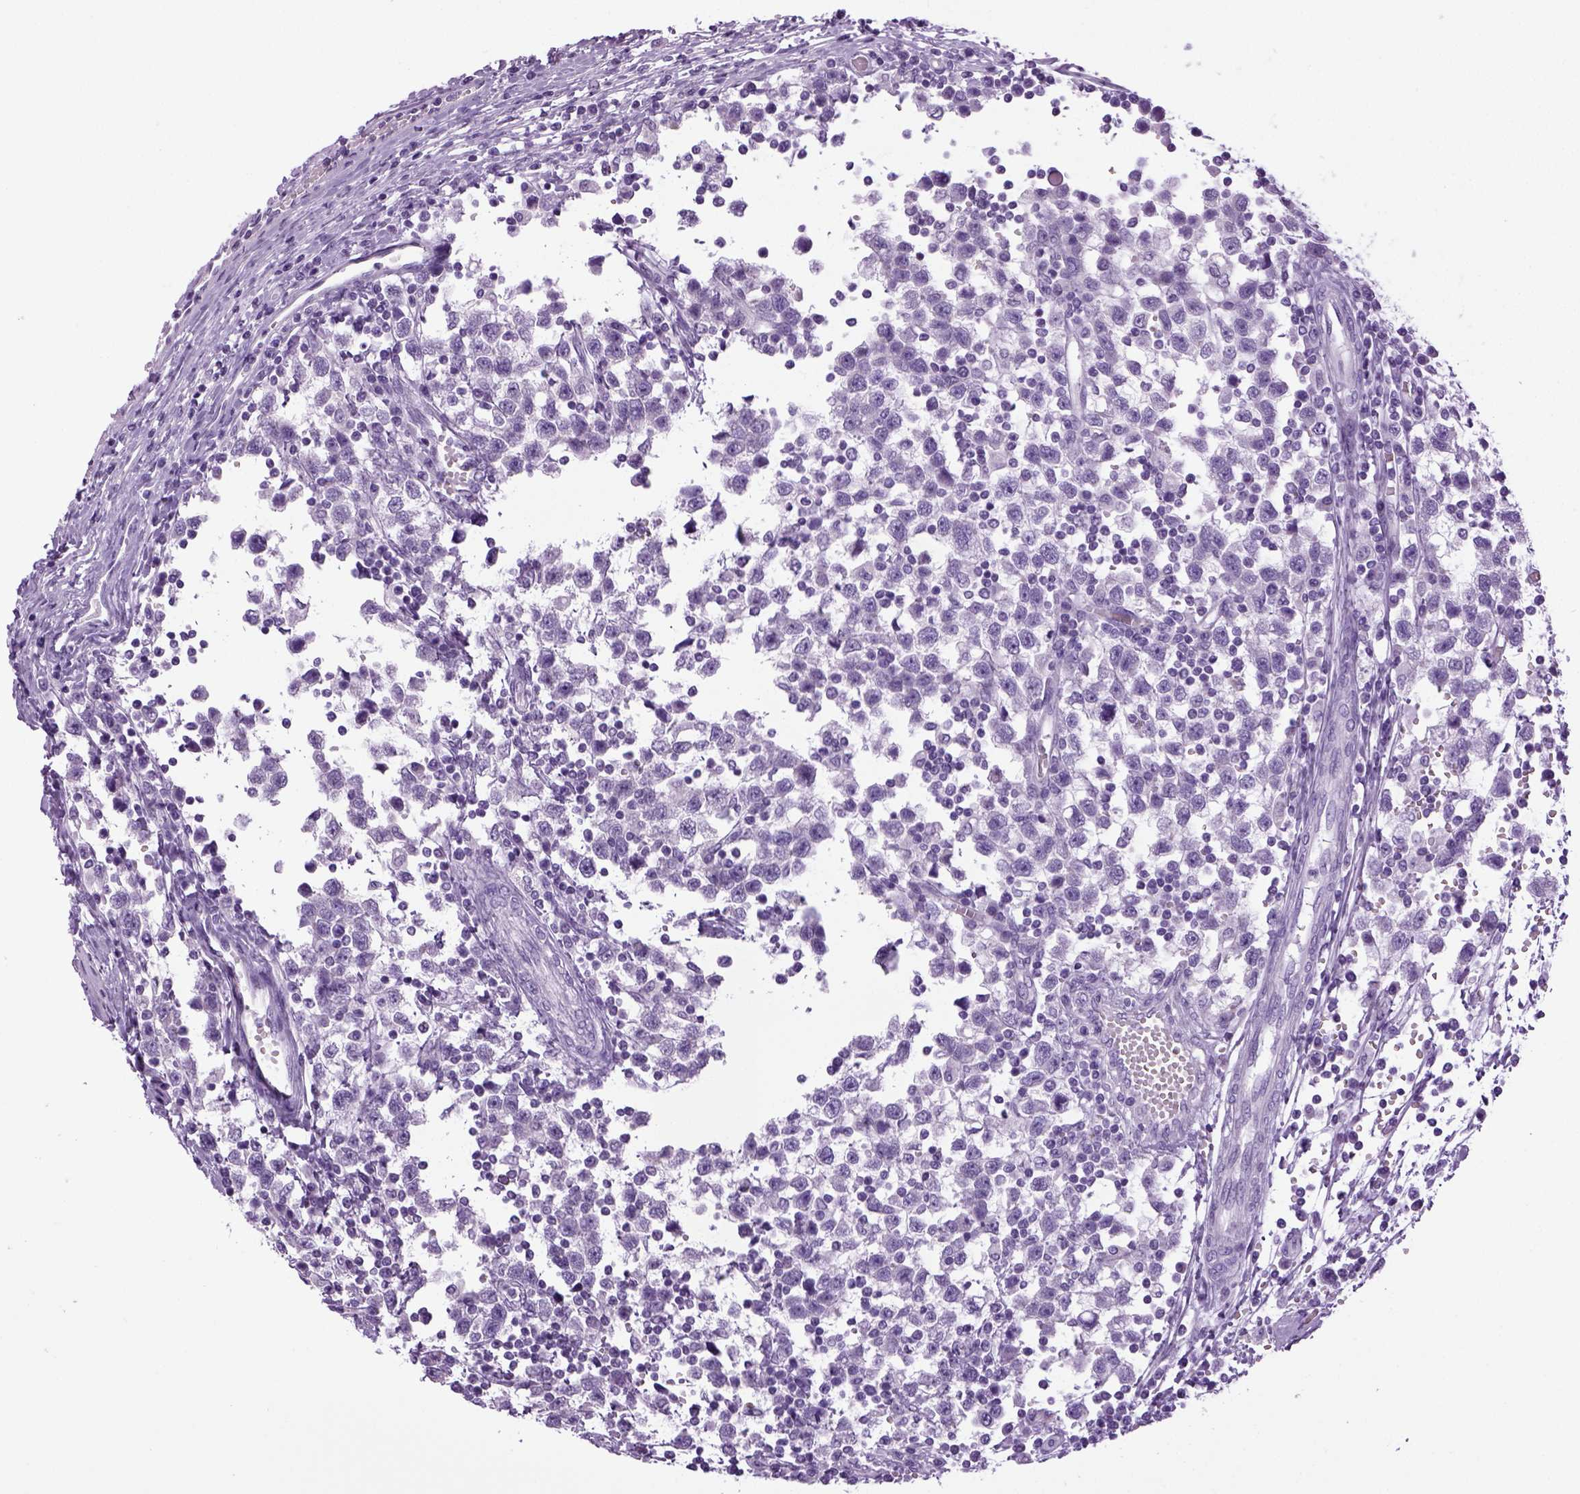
{"staining": {"intensity": "negative", "quantity": "none", "location": "none"}, "tissue": "testis cancer", "cell_type": "Tumor cells", "image_type": "cancer", "snomed": [{"axis": "morphology", "description": "Seminoma, NOS"}, {"axis": "topography", "description": "Testis"}], "caption": "High power microscopy histopathology image of an immunohistochemistry image of testis seminoma, revealing no significant staining in tumor cells.", "gene": "HMCN2", "patient": {"sex": "male", "age": 34}}